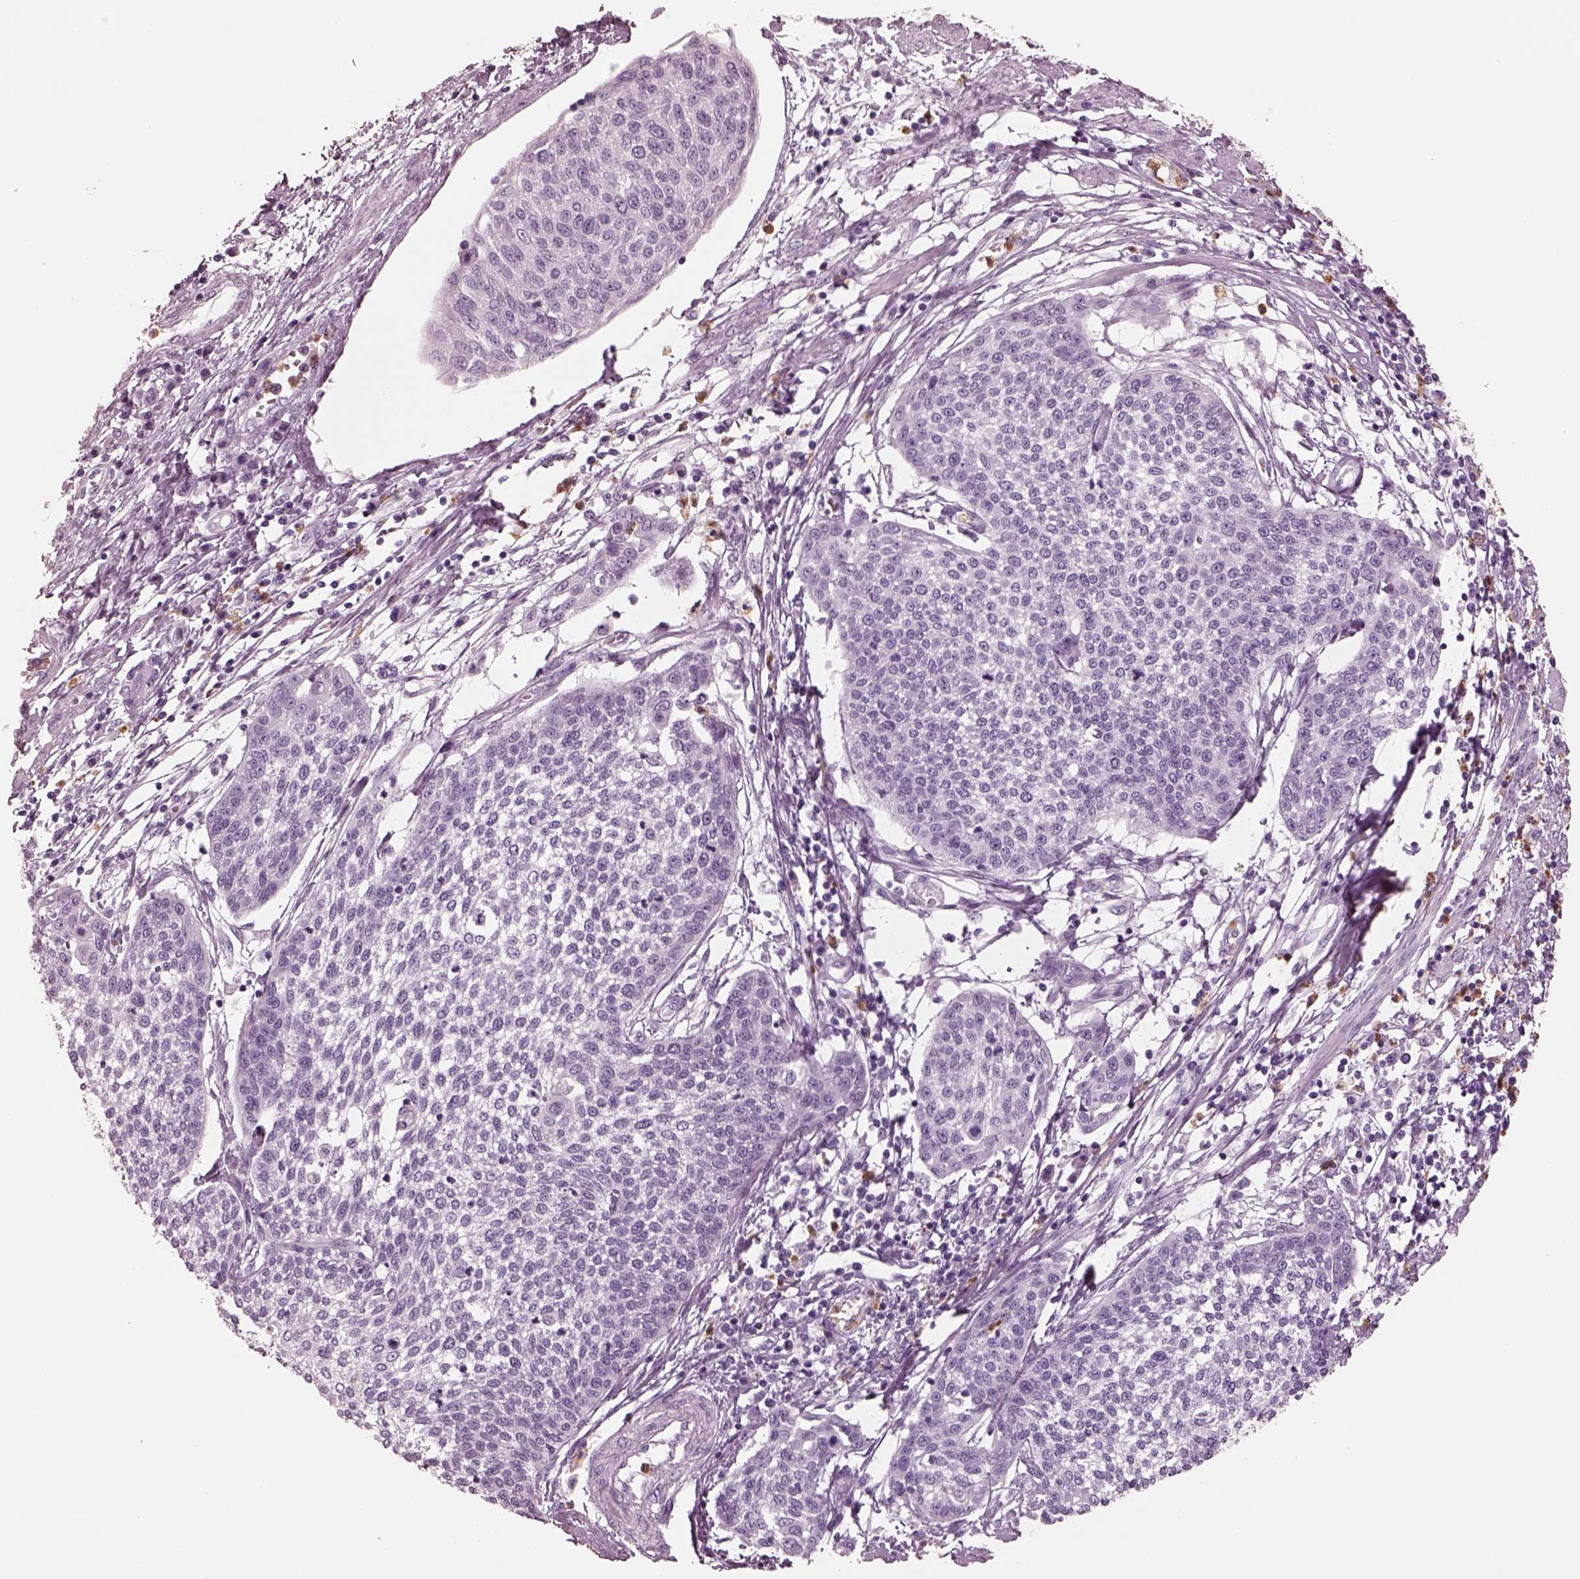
{"staining": {"intensity": "negative", "quantity": "none", "location": "none"}, "tissue": "cervical cancer", "cell_type": "Tumor cells", "image_type": "cancer", "snomed": [{"axis": "morphology", "description": "Squamous cell carcinoma, NOS"}, {"axis": "topography", "description": "Cervix"}], "caption": "IHC micrograph of neoplastic tissue: human cervical squamous cell carcinoma stained with DAB shows no significant protein positivity in tumor cells.", "gene": "ELANE", "patient": {"sex": "female", "age": 34}}